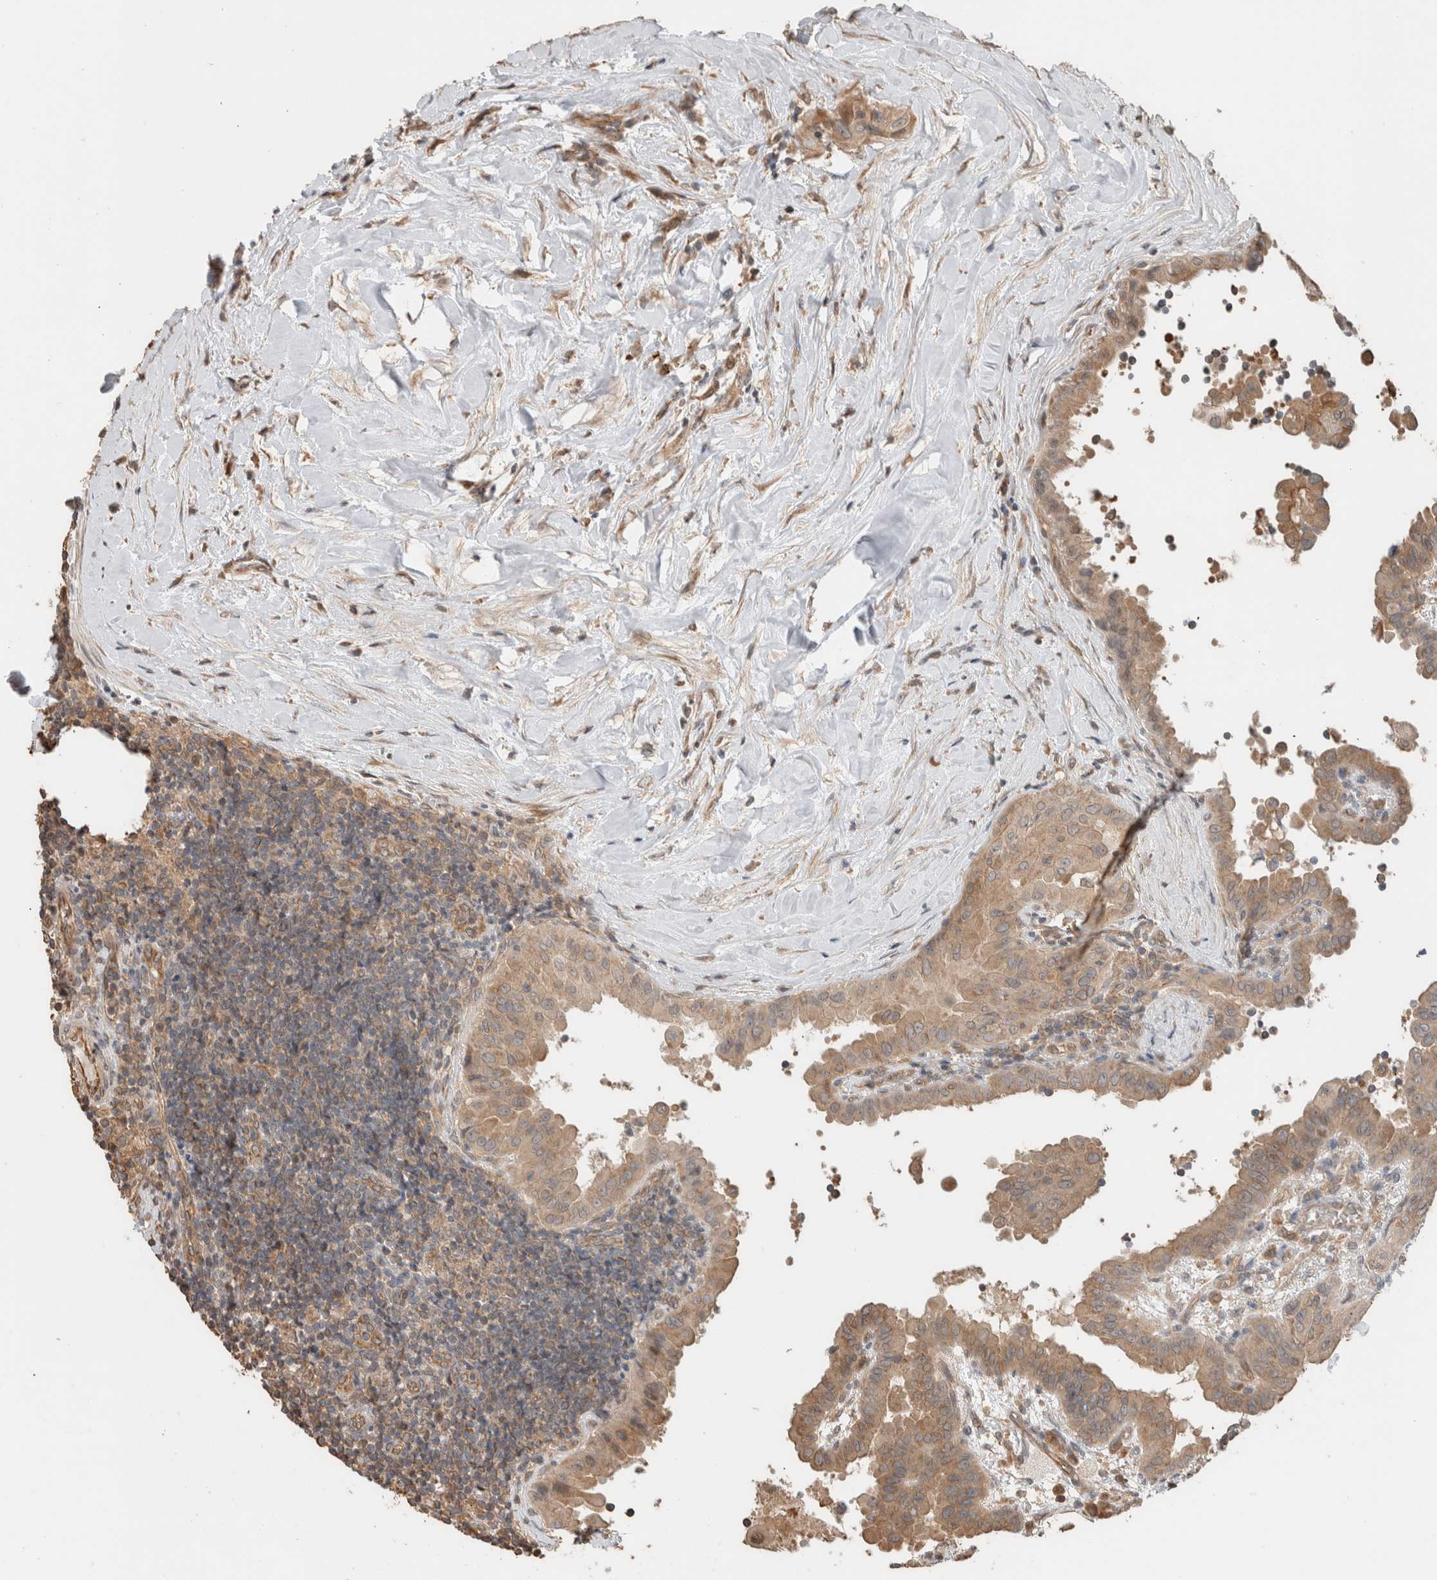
{"staining": {"intensity": "moderate", "quantity": ">75%", "location": "cytoplasmic/membranous"}, "tissue": "thyroid cancer", "cell_type": "Tumor cells", "image_type": "cancer", "snomed": [{"axis": "morphology", "description": "Papillary adenocarcinoma, NOS"}, {"axis": "topography", "description": "Thyroid gland"}], "caption": "Immunohistochemical staining of papillary adenocarcinoma (thyroid) reveals moderate cytoplasmic/membranous protein expression in approximately >75% of tumor cells.", "gene": "OTUD6B", "patient": {"sex": "male", "age": 33}}